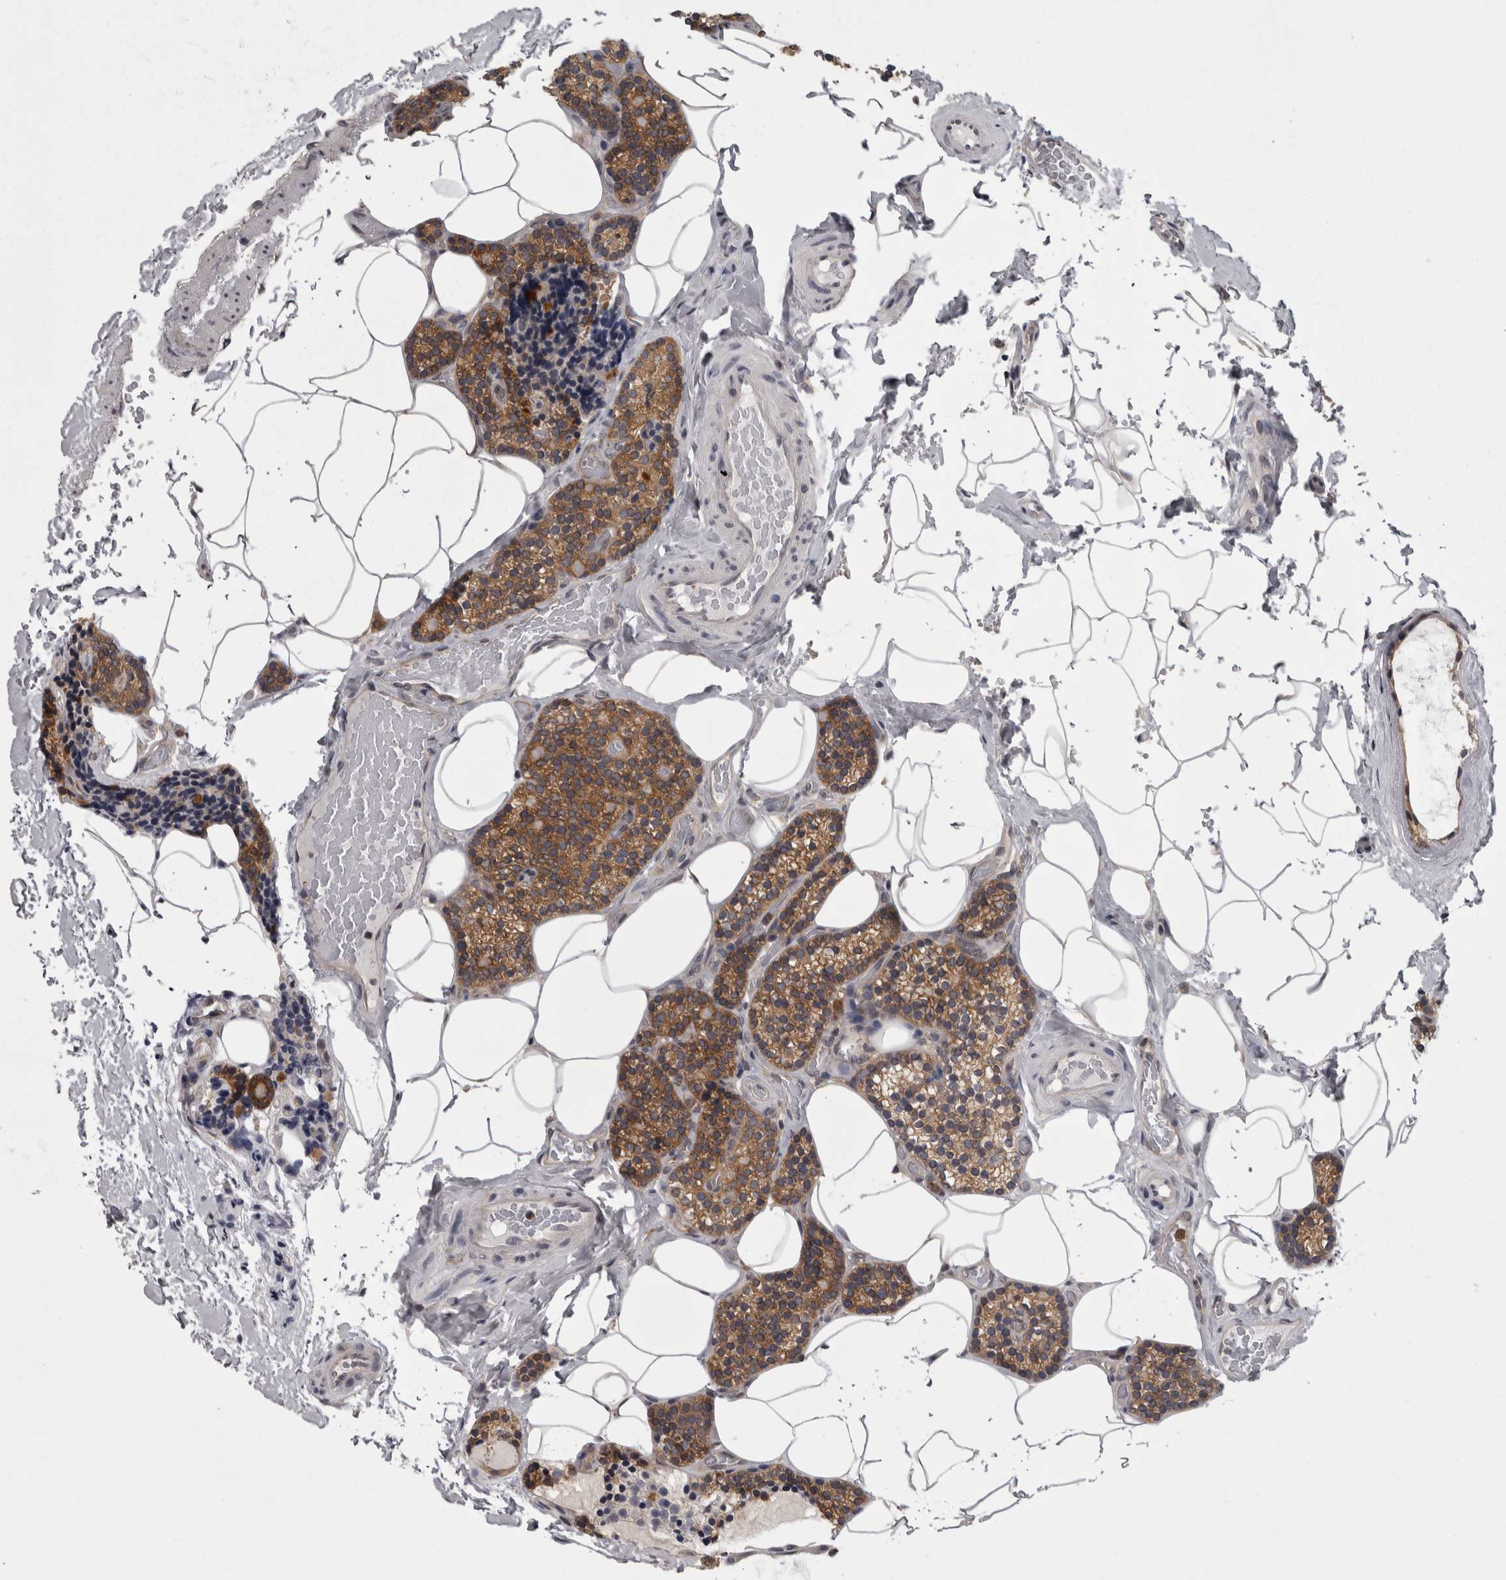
{"staining": {"intensity": "moderate", "quantity": ">75%", "location": "cytoplasmic/membranous"}, "tissue": "parathyroid gland", "cell_type": "Glandular cells", "image_type": "normal", "snomed": [{"axis": "morphology", "description": "Normal tissue, NOS"}, {"axis": "topography", "description": "Parathyroid gland"}], "caption": "Immunohistochemical staining of benign human parathyroid gland displays medium levels of moderate cytoplasmic/membranous staining in approximately >75% of glandular cells.", "gene": "CACYBP", "patient": {"sex": "male", "age": 52}}